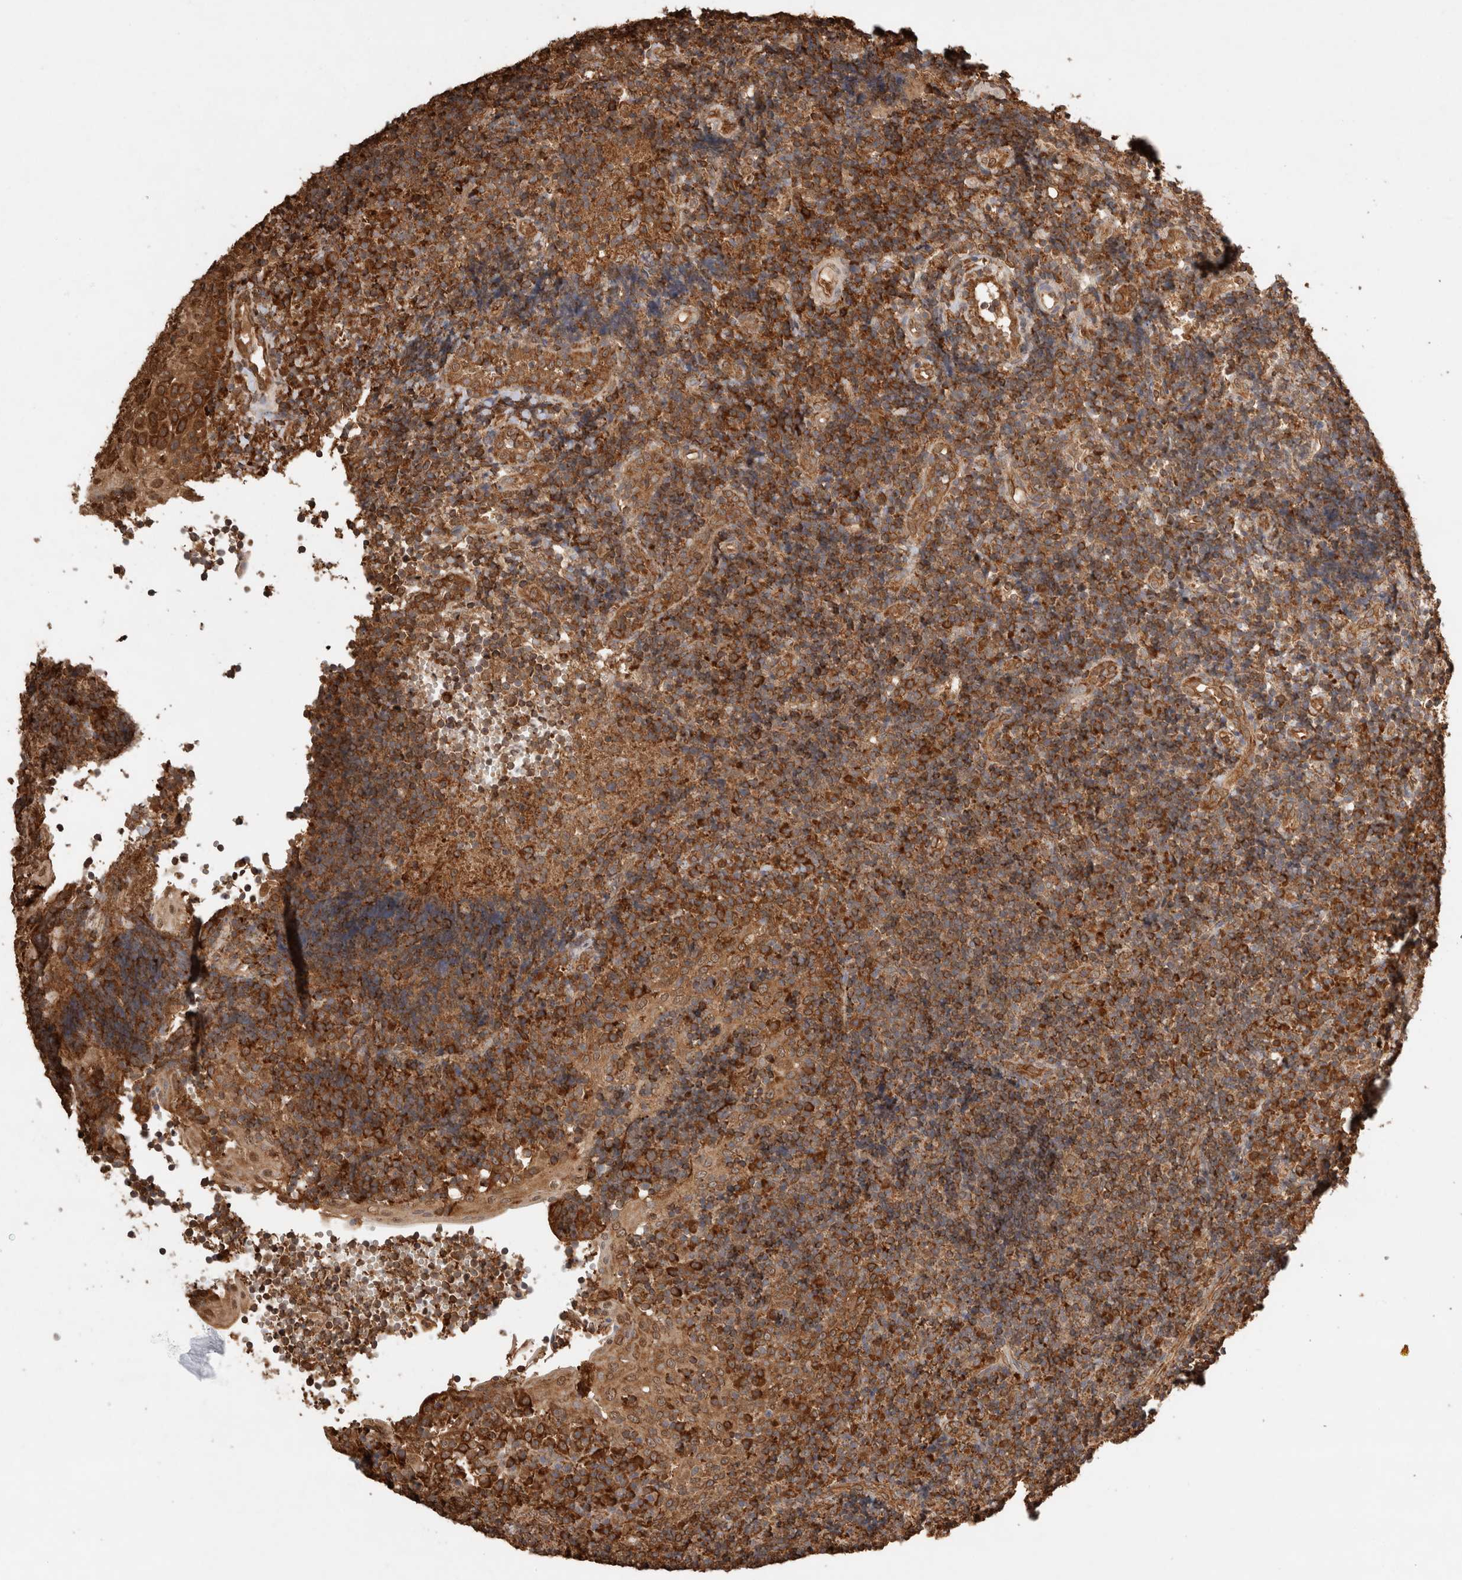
{"staining": {"intensity": "moderate", "quantity": ">75%", "location": "cytoplasmic/membranous"}, "tissue": "tonsil", "cell_type": "Germinal center cells", "image_type": "normal", "snomed": [{"axis": "morphology", "description": "Normal tissue, NOS"}, {"axis": "topography", "description": "Tonsil"}], "caption": "Brown immunohistochemical staining in unremarkable human tonsil reveals moderate cytoplasmic/membranous staining in about >75% of germinal center cells. The staining is performed using DAB (3,3'-diaminobenzidine) brown chromogen to label protein expression. The nuclei are counter-stained blue using hematoxylin.", "gene": "ERAP1", "patient": {"sex": "female", "age": 40}}